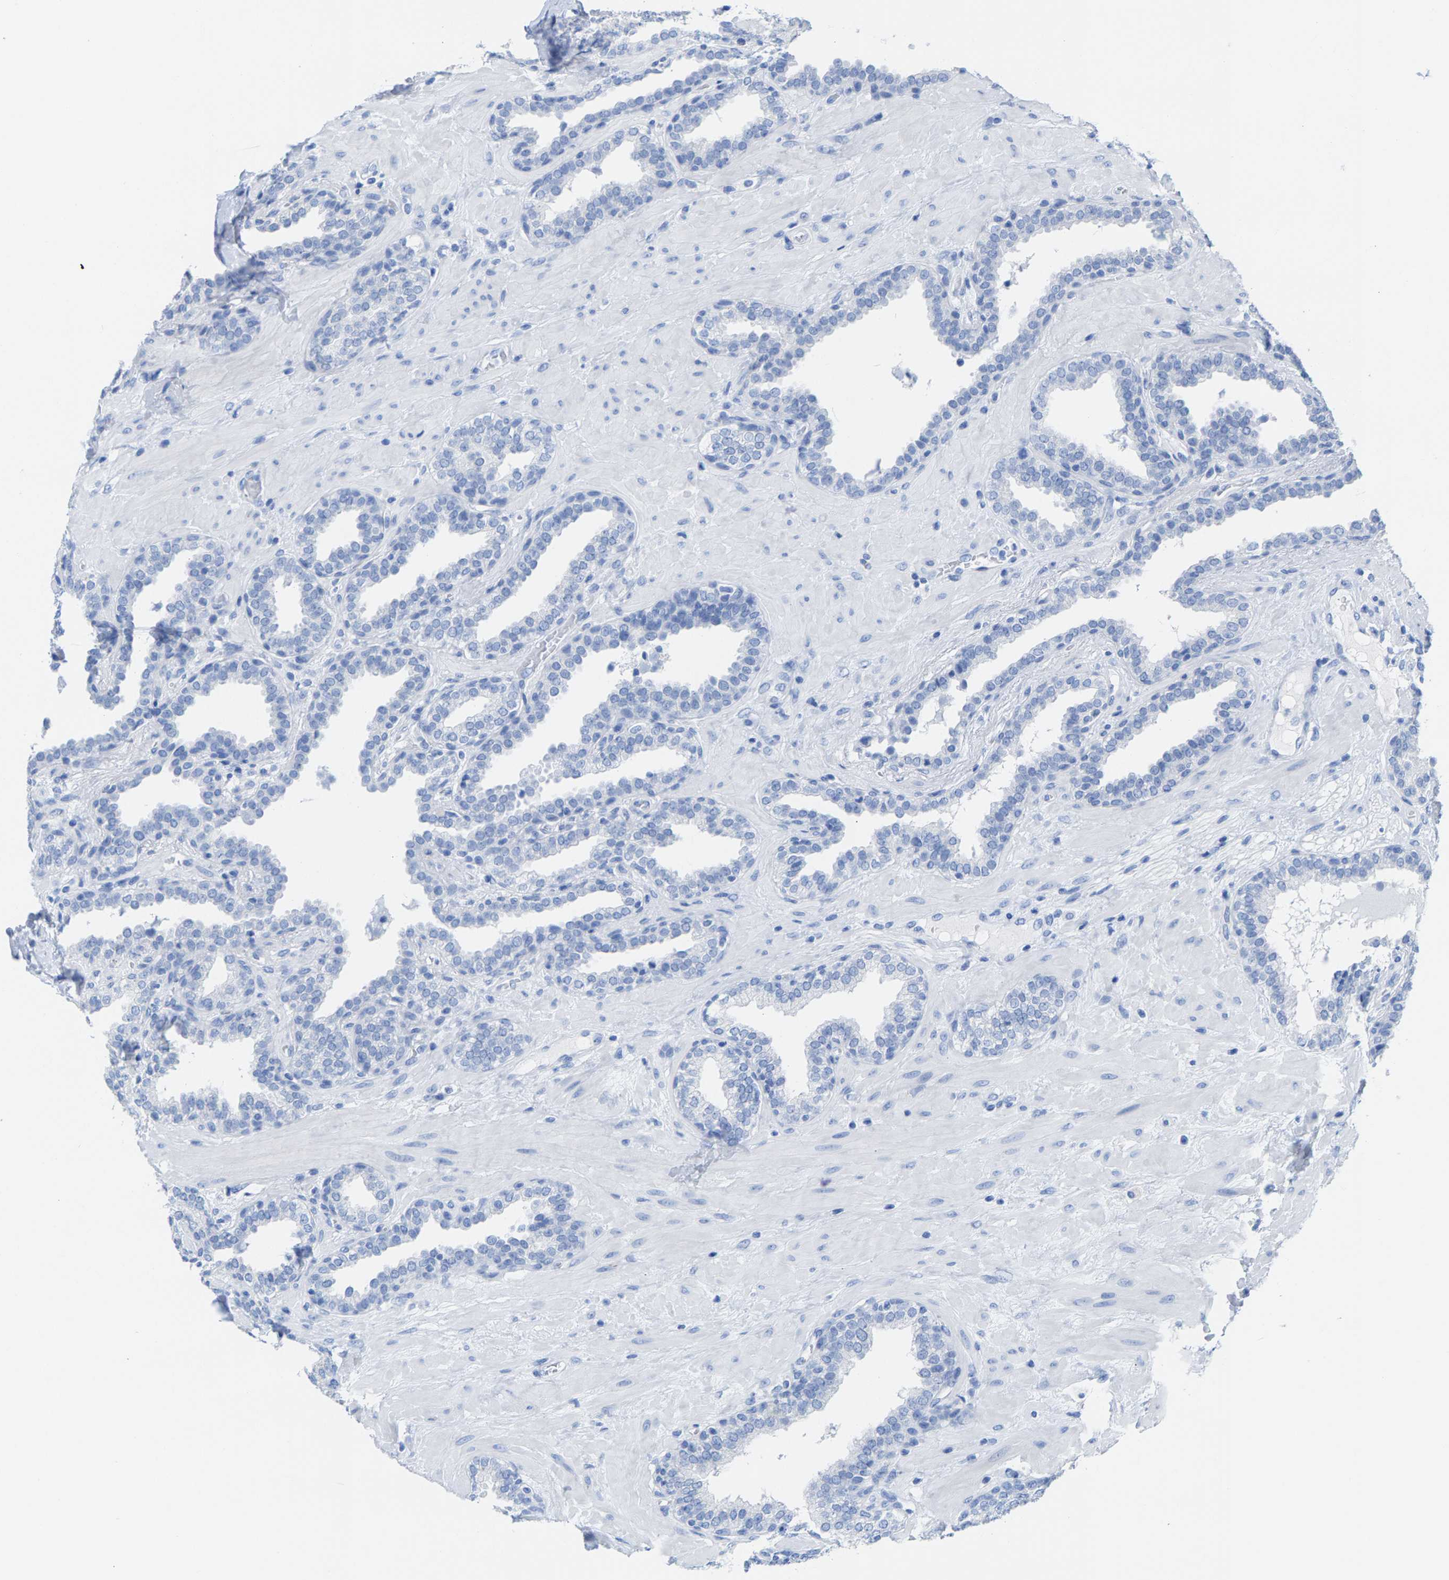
{"staining": {"intensity": "negative", "quantity": "none", "location": "none"}, "tissue": "prostate", "cell_type": "Glandular cells", "image_type": "normal", "snomed": [{"axis": "morphology", "description": "Normal tissue, NOS"}, {"axis": "topography", "description": "Prostate"}], "caption": "A high-resolution image shows IHC staining of unremarkable prostate, which demonstrates no significant positivity in glandular cells.", "gene": "CPA1", "patient": {"sex": "male", "age": 51}}